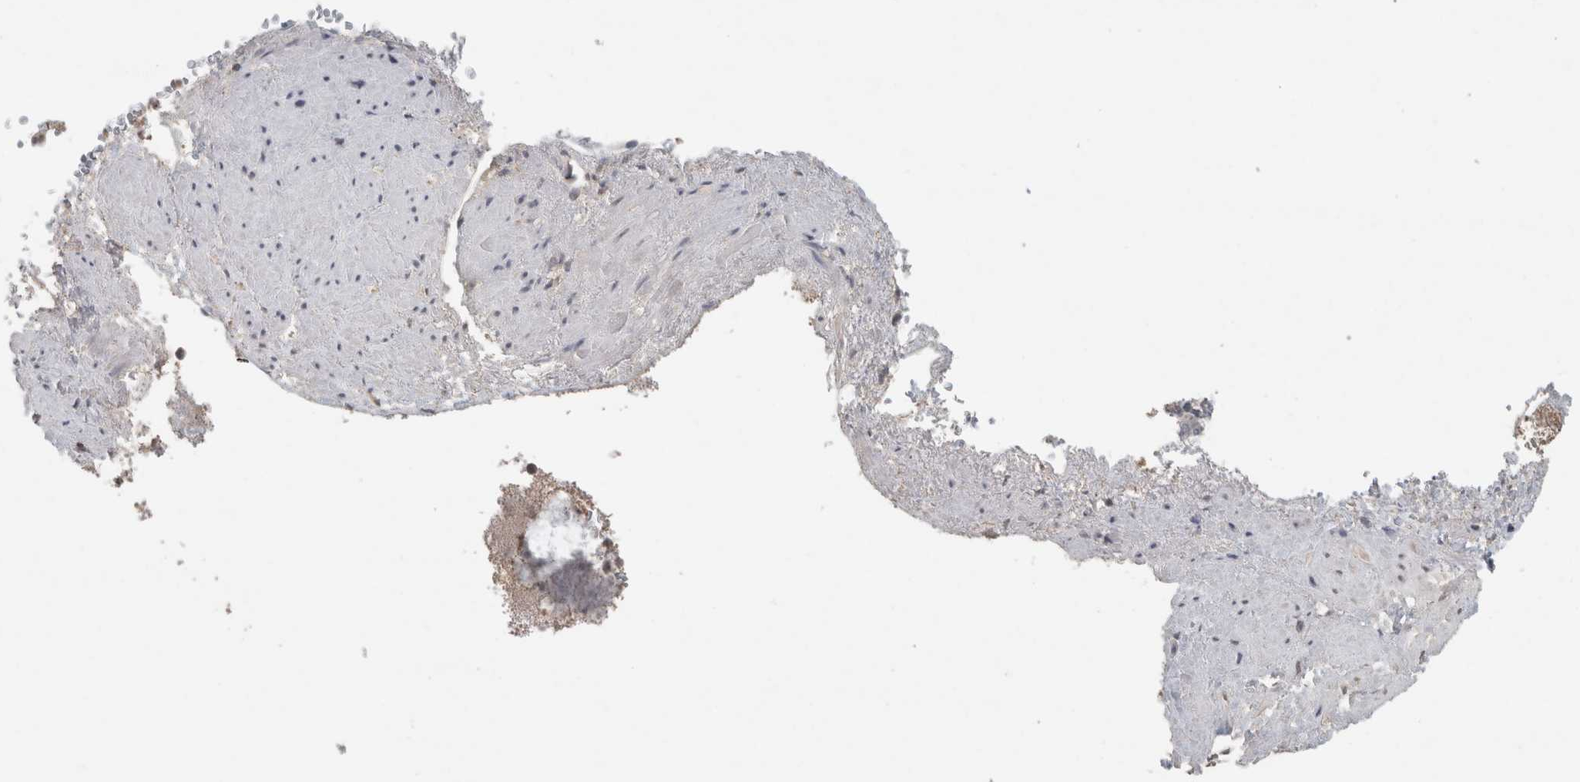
{"staining": {"intensity": "moderate", "quantity": "25%-75%", "location": "cytoplasmic/membranous"}, "tissue": "adrenal gland", "cell_type": "Glandular cells", "image_type": "normal", "snomed": [{"axis": "morphology", "description": "Normal tissue, NOS"}, {"axis": "topography", "description": "Adrenal gland"}], "caption": "IHC (DAB) staining of benign human adrenal gland shows moderate cytoplasmic/membranous protein staining in approximately 25%-75% of glandular cells.", "gene": "TRAT1", "patient": {"sex": "male", "age": 56}}